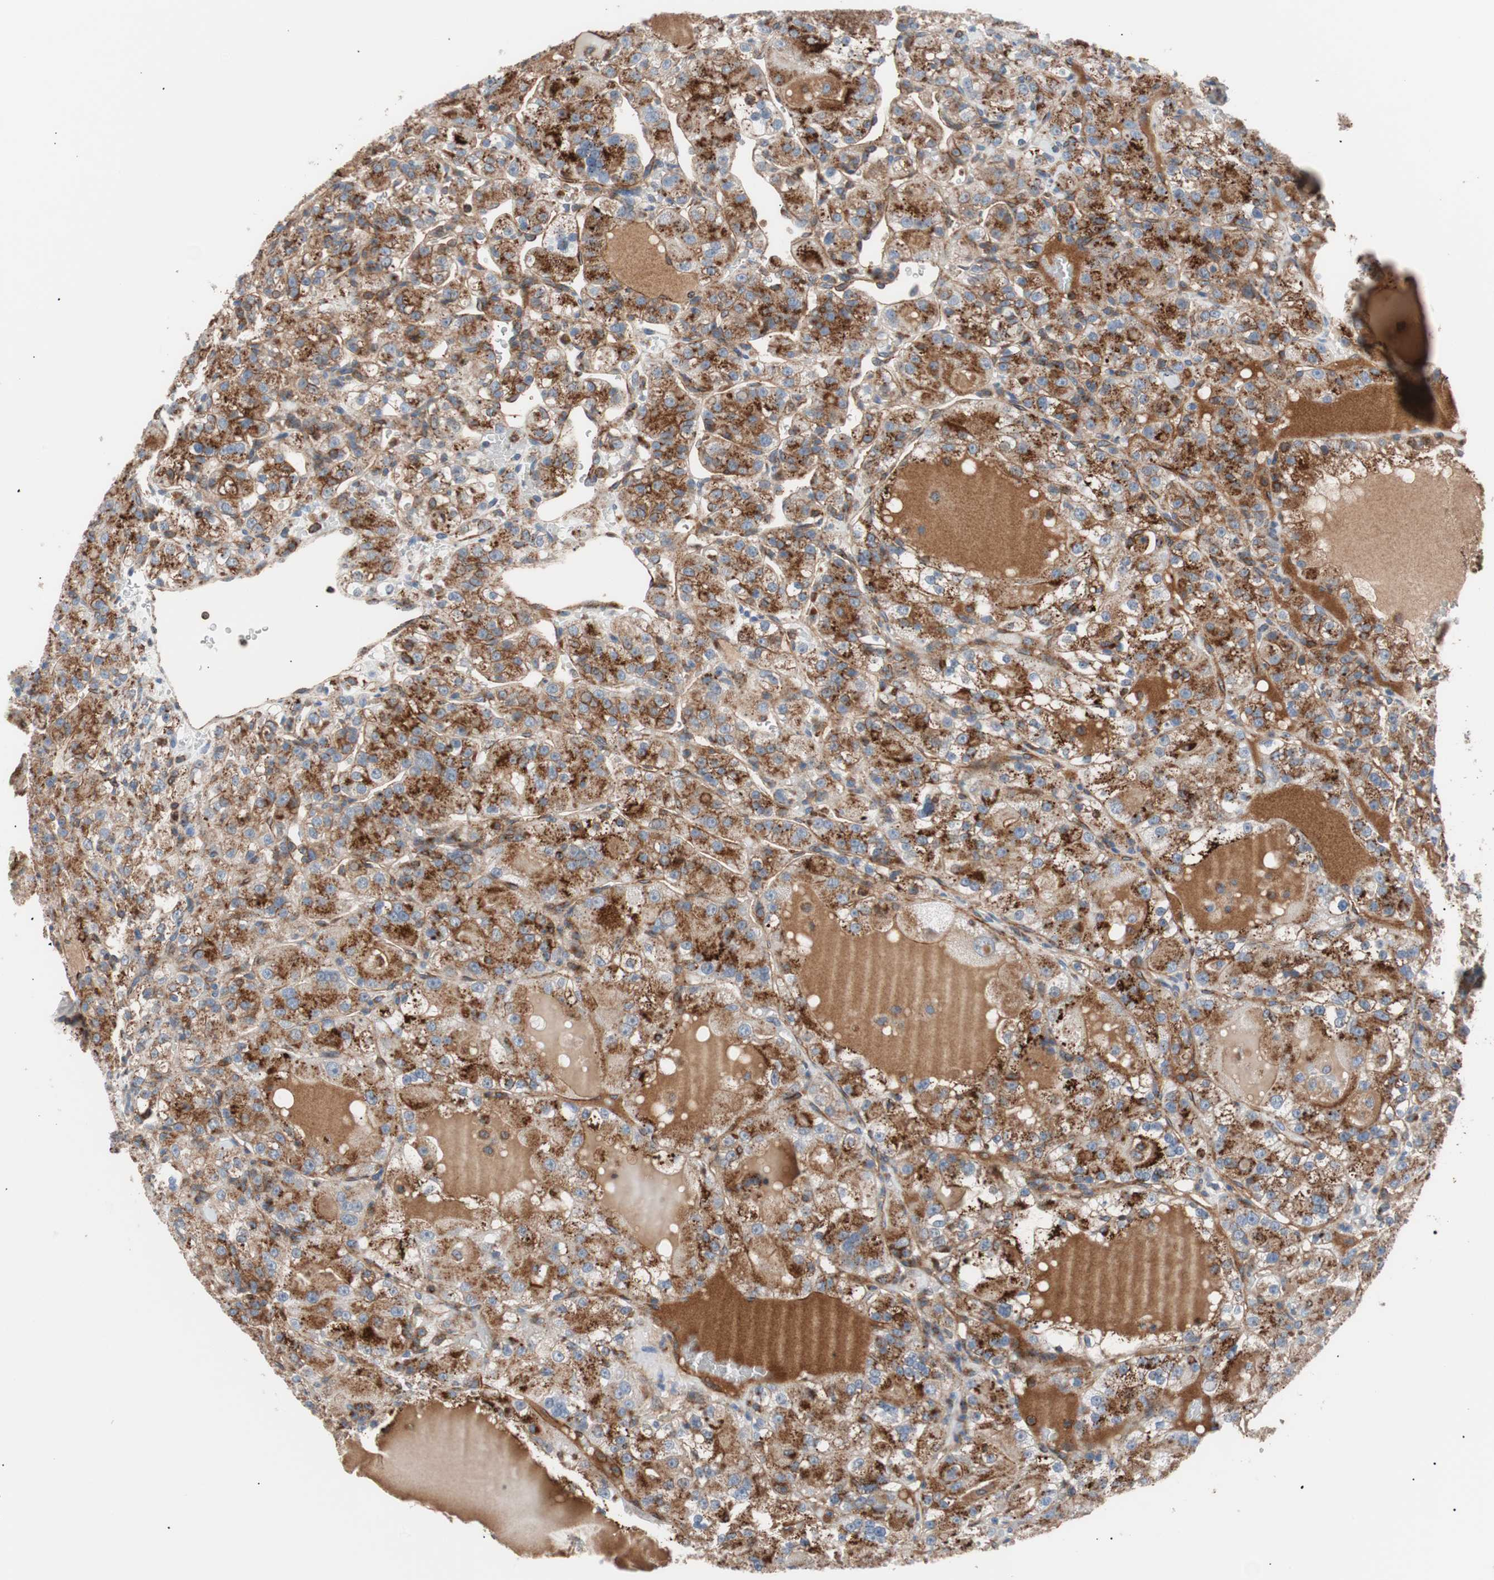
{"staining": {"intensity": "strong", "quantity": ">75%", "location": "cytoplasmic/membranous"}, "tissue": "renal cancer", "cell_type": "Tumor cells", "image_type": "cancer", "snomed": [{"axis": "morphology", "description": "Normal tissue, NOS"}, {"axis": "morphology", "description": "Adenocarcinoma, NOS"}, {"axis": "topography", "description": "Kidney"}], "caption": "Protein analysis of adenocarcinoma (renal) tissue demonstrates strong cytoplasmic/membranous staining in about >75% of tumor cells. (Brightfield microscopy of DAB IHC at high magnification).", "gene": "FLOT2", "patient": {"sex": "male", "age": 61}}